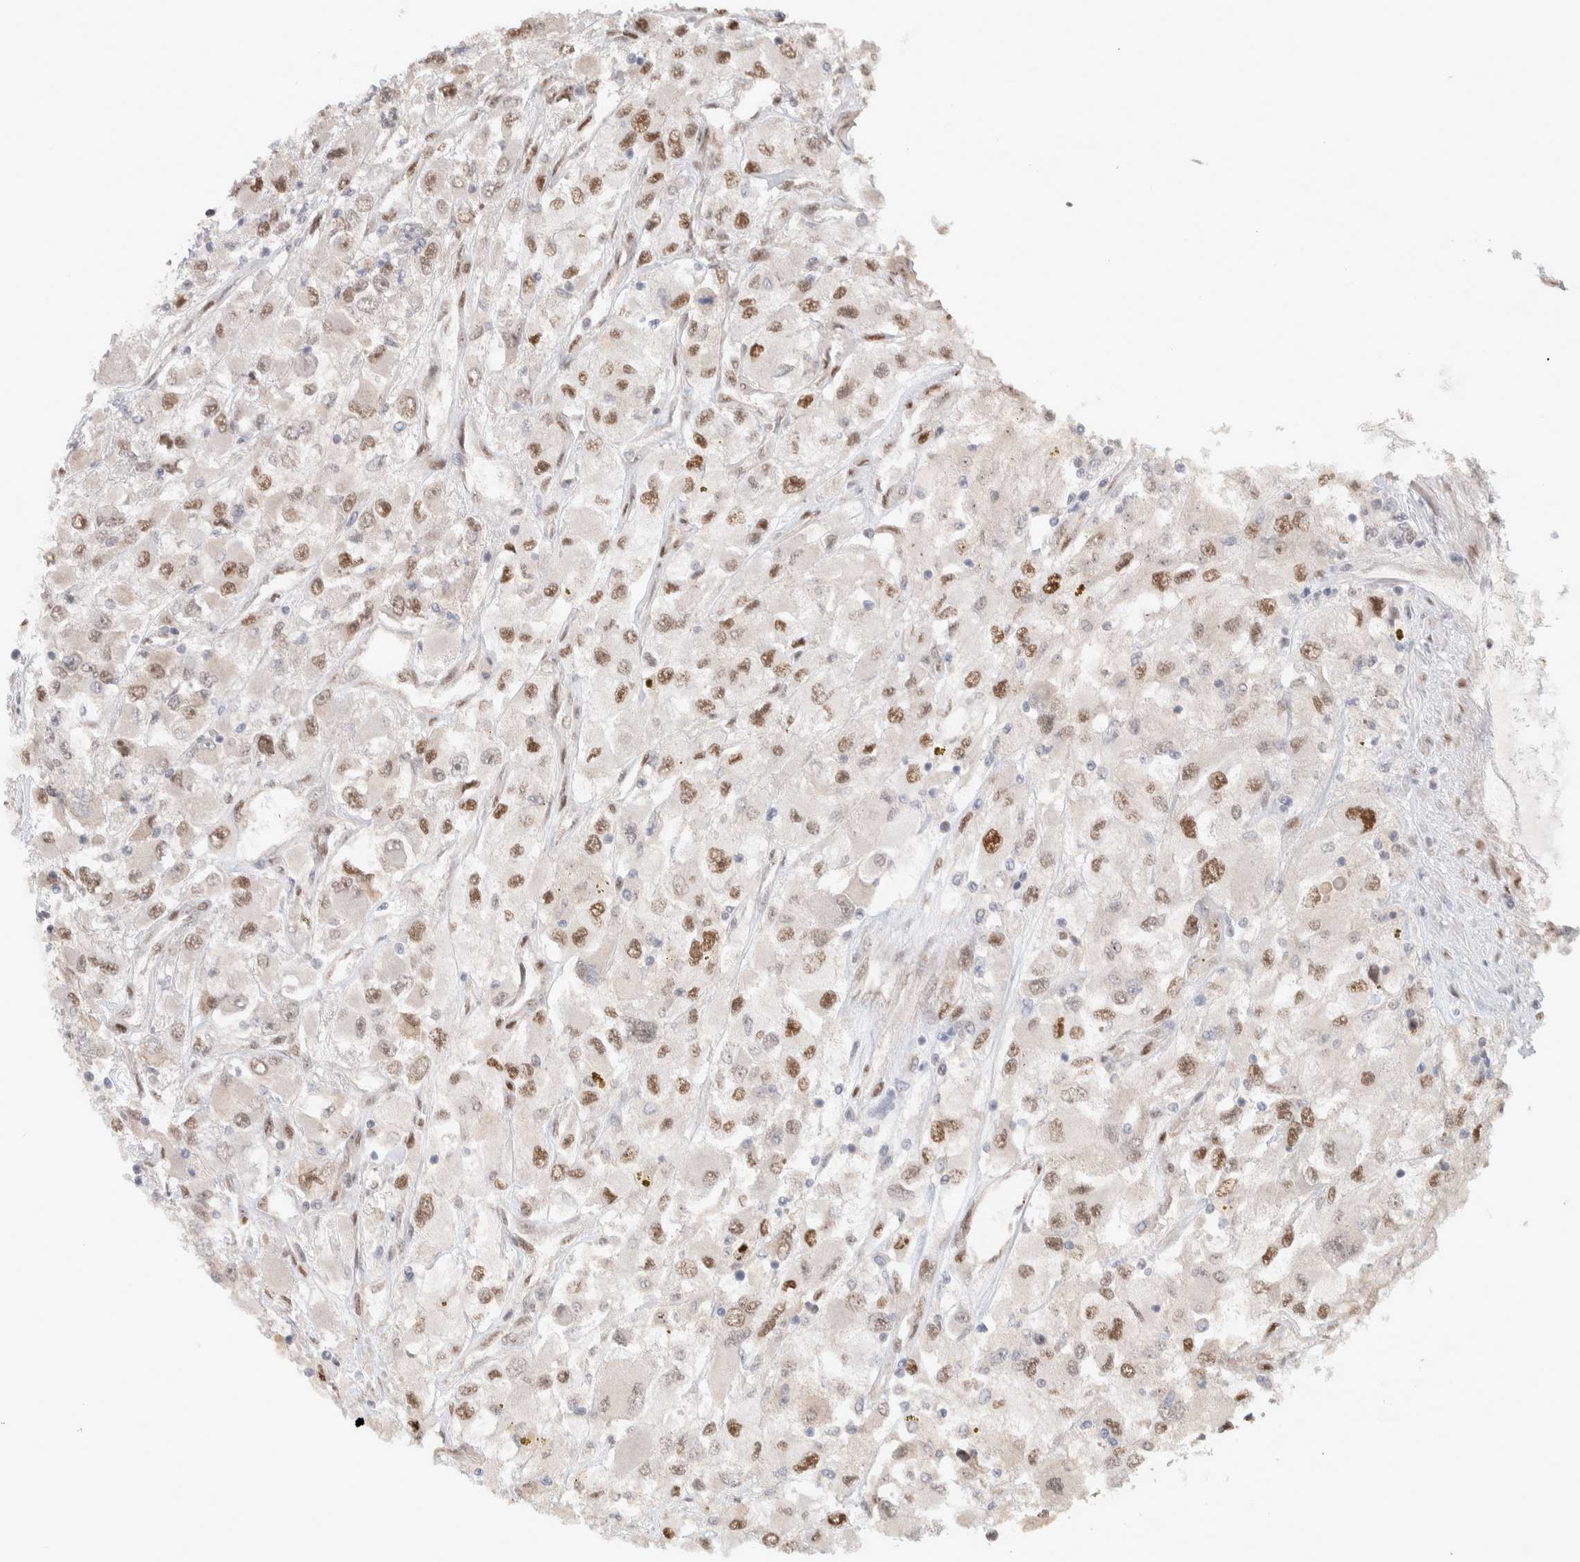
{"staining": {"intensity": "moderate", "quantity": "25%-75%", "location": "nuclear"}, "tissue": "renal cancer", "cell_type": "Tumor cells", "image_type": "cancer", "snomed": [{"axis": "morphology", "description": "Adenocarcinoma, NOS"}, {"axis": "topography", "description": "Kidney"}], "caption": "The image exhibits staining of renal cancer (adenocarcinoma), revealing moderate nuclear protein staining (brown color) within tumor cells.", "gene": "PUS7", "patient": {"sex": "female", "age": 52}}